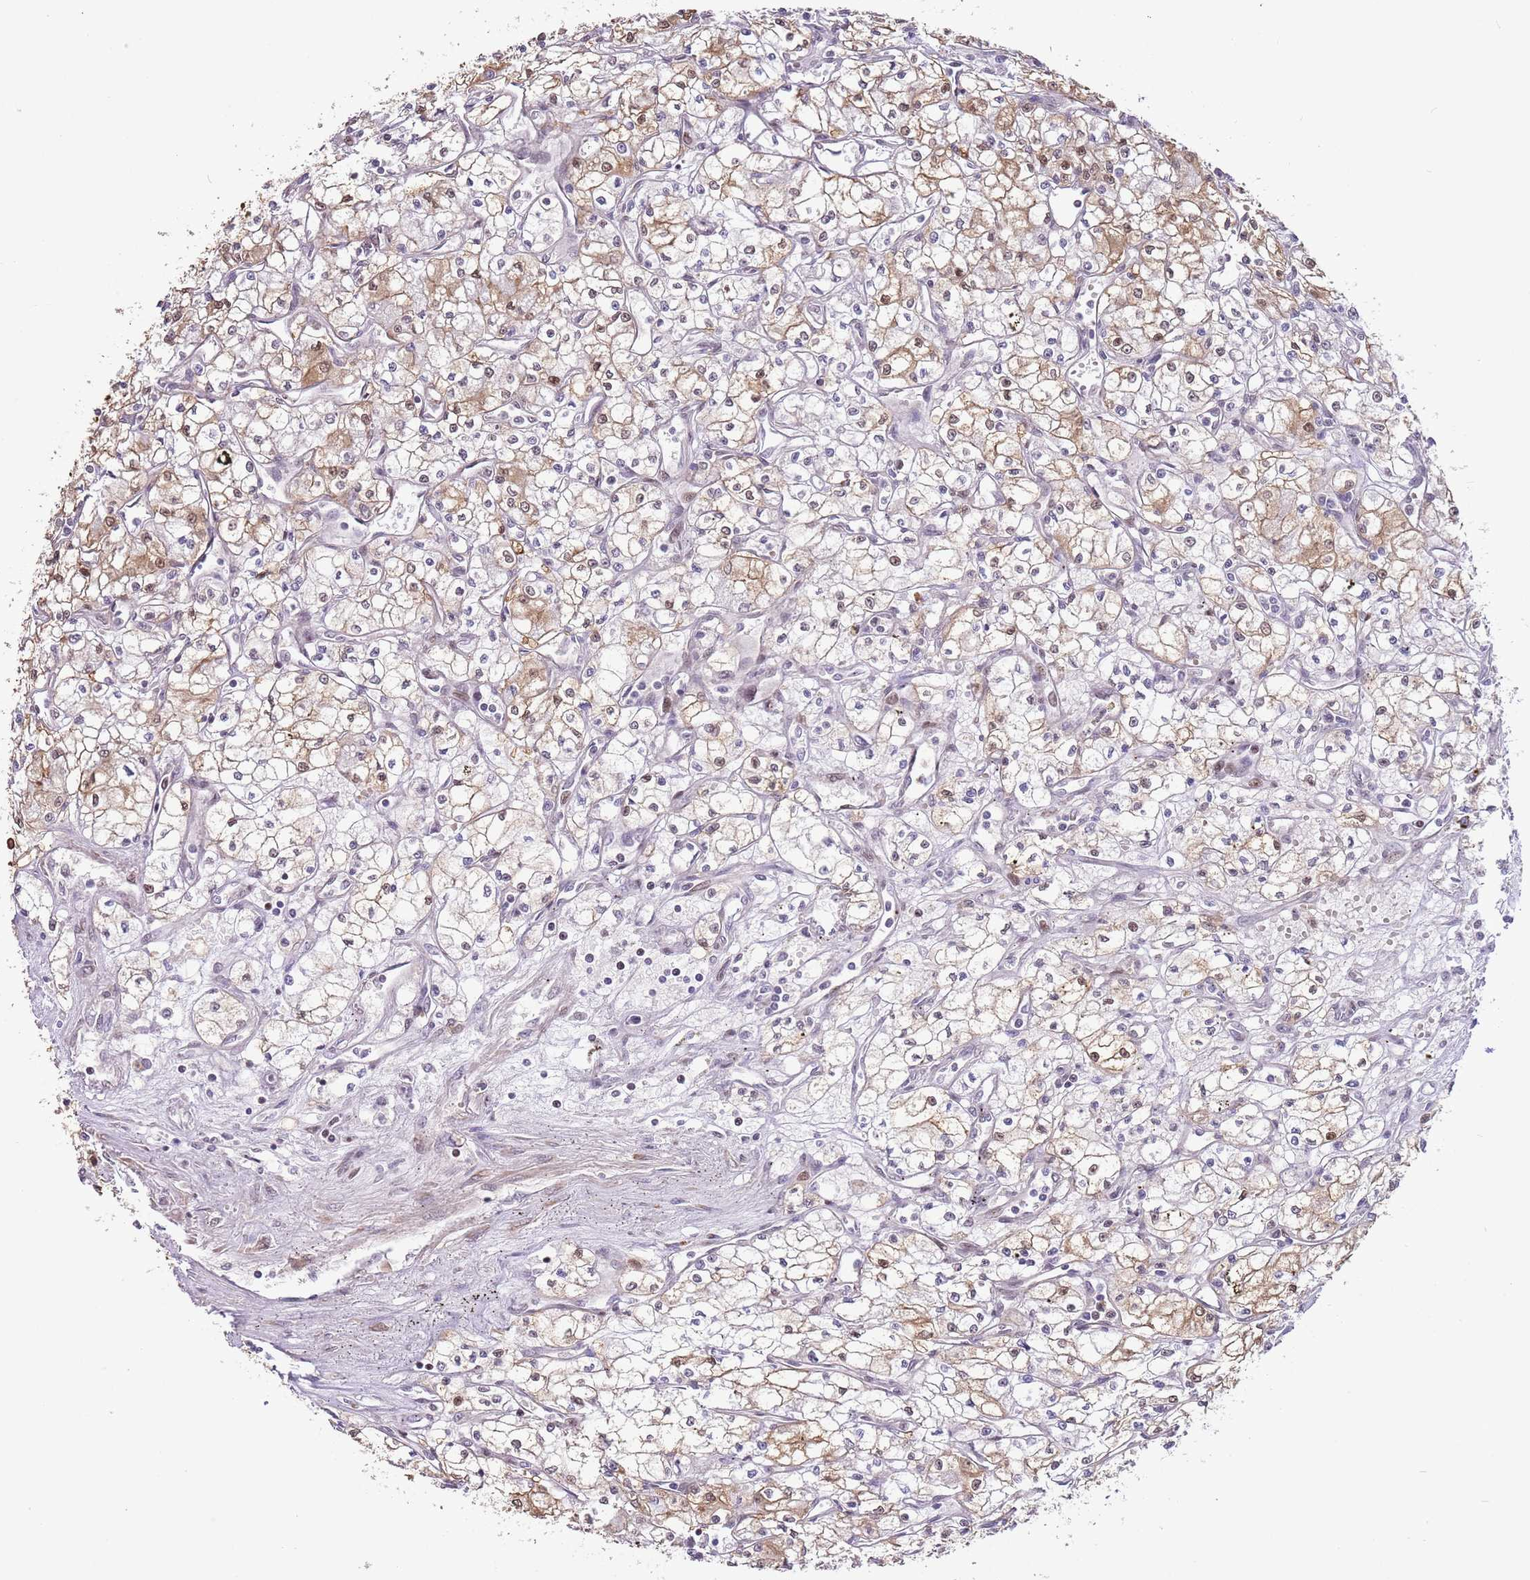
{"staining": {"intensity": "moderate", "quantity": "<25%", "location": "cytoplasmic/membranous,nuclear"}, "tissue": "renal cancer", "cell_type": "Tumor cells", "image_type": "cancer", "snomed": [{"axis": "morphology", "description": "Adenocarcinoma, NOS"}, {"axis": "topography", "description": "Kidney"}], "caption": "This micrograph demonstrates IHC staining of renal cancer (adenocarcinoma), with low moderate cytoplasmic/membranous and nuclear expression in approximately <25% of tumor cells.", "gene": "RFK", "patient": {"sex": "male", "age": 59}}